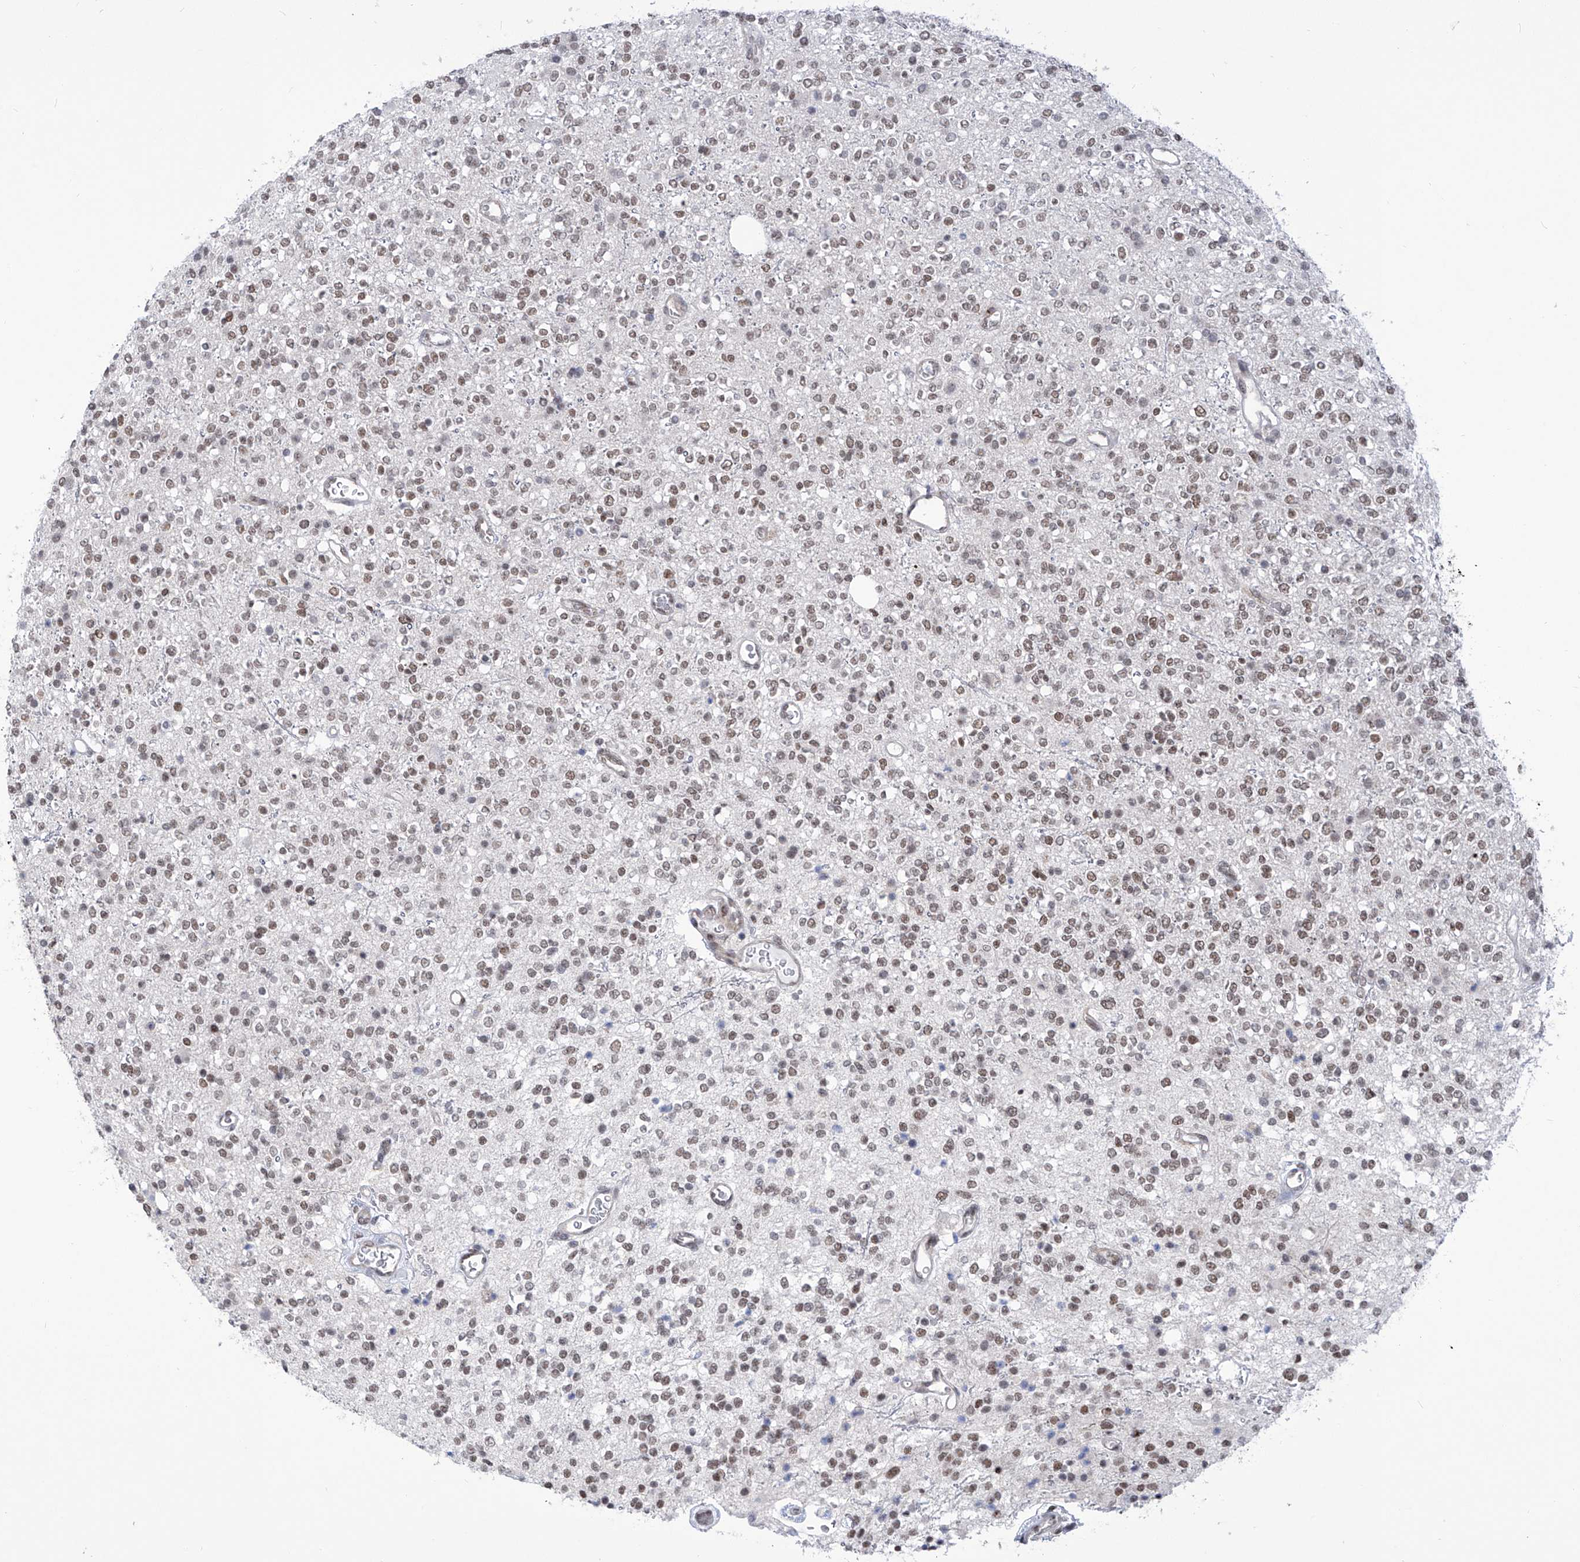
{"staining": {"intensity": "weak", "quantity": ">75%", "location": "nuclear"}, "tissue": "glioma", "cell_type": "Tumor cells", "image_type": "cancer", "snomed": [{"axis": "morphology", "description": "Glioma, malignant, High grade"}, {"axis": "topography", "description": "Brain"}], "caption": "Protein expression analysis of human glioma reveals weak nuclear positivity in approximately >75% of tumor cells.", "gene": "CEP290", "patient": {"sex": "male", "age": 34}}